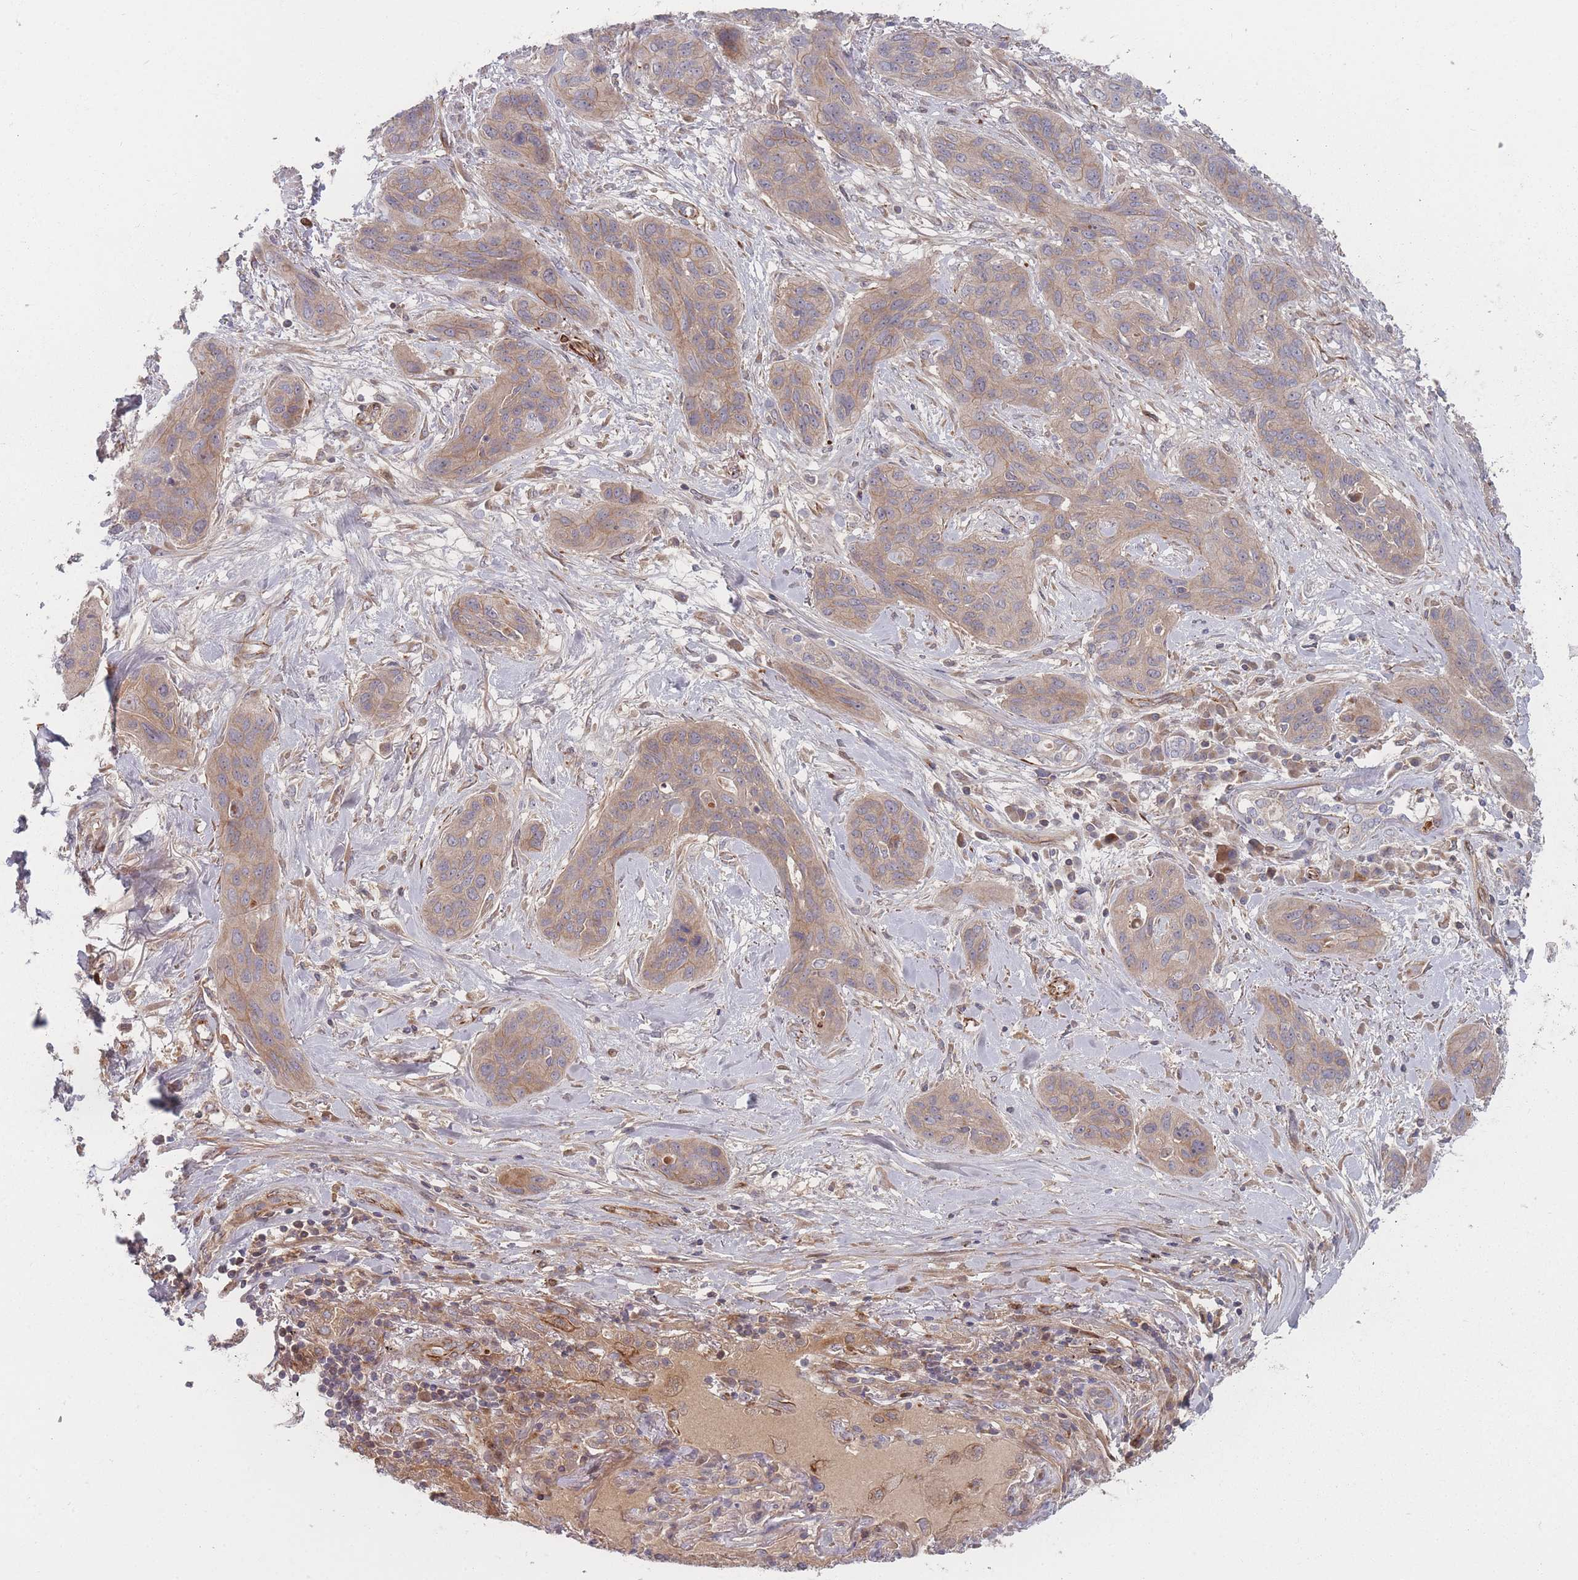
{"staining": {"intensity": "weak", "quantity": ">75%", "location": "cytoplasmic/membranous"}, "tissue": "lung cancer", "cell_type": "Tumor cells", "image_type": "cancer", "snomed": [{"axis": "morphology", "description": "Squamous cell carcinoma, NOS"}, {"axis": "topography", "description": "Lung"}], "caption": "Lung squamous cell carcinoma stained with a brown dye demonstrates weak cytoplasmic/membranous positive expression in about >75% of tumor cells.", "gene": "EEF1AKMT2", "patient": {"sex": "female", "age": 70}}